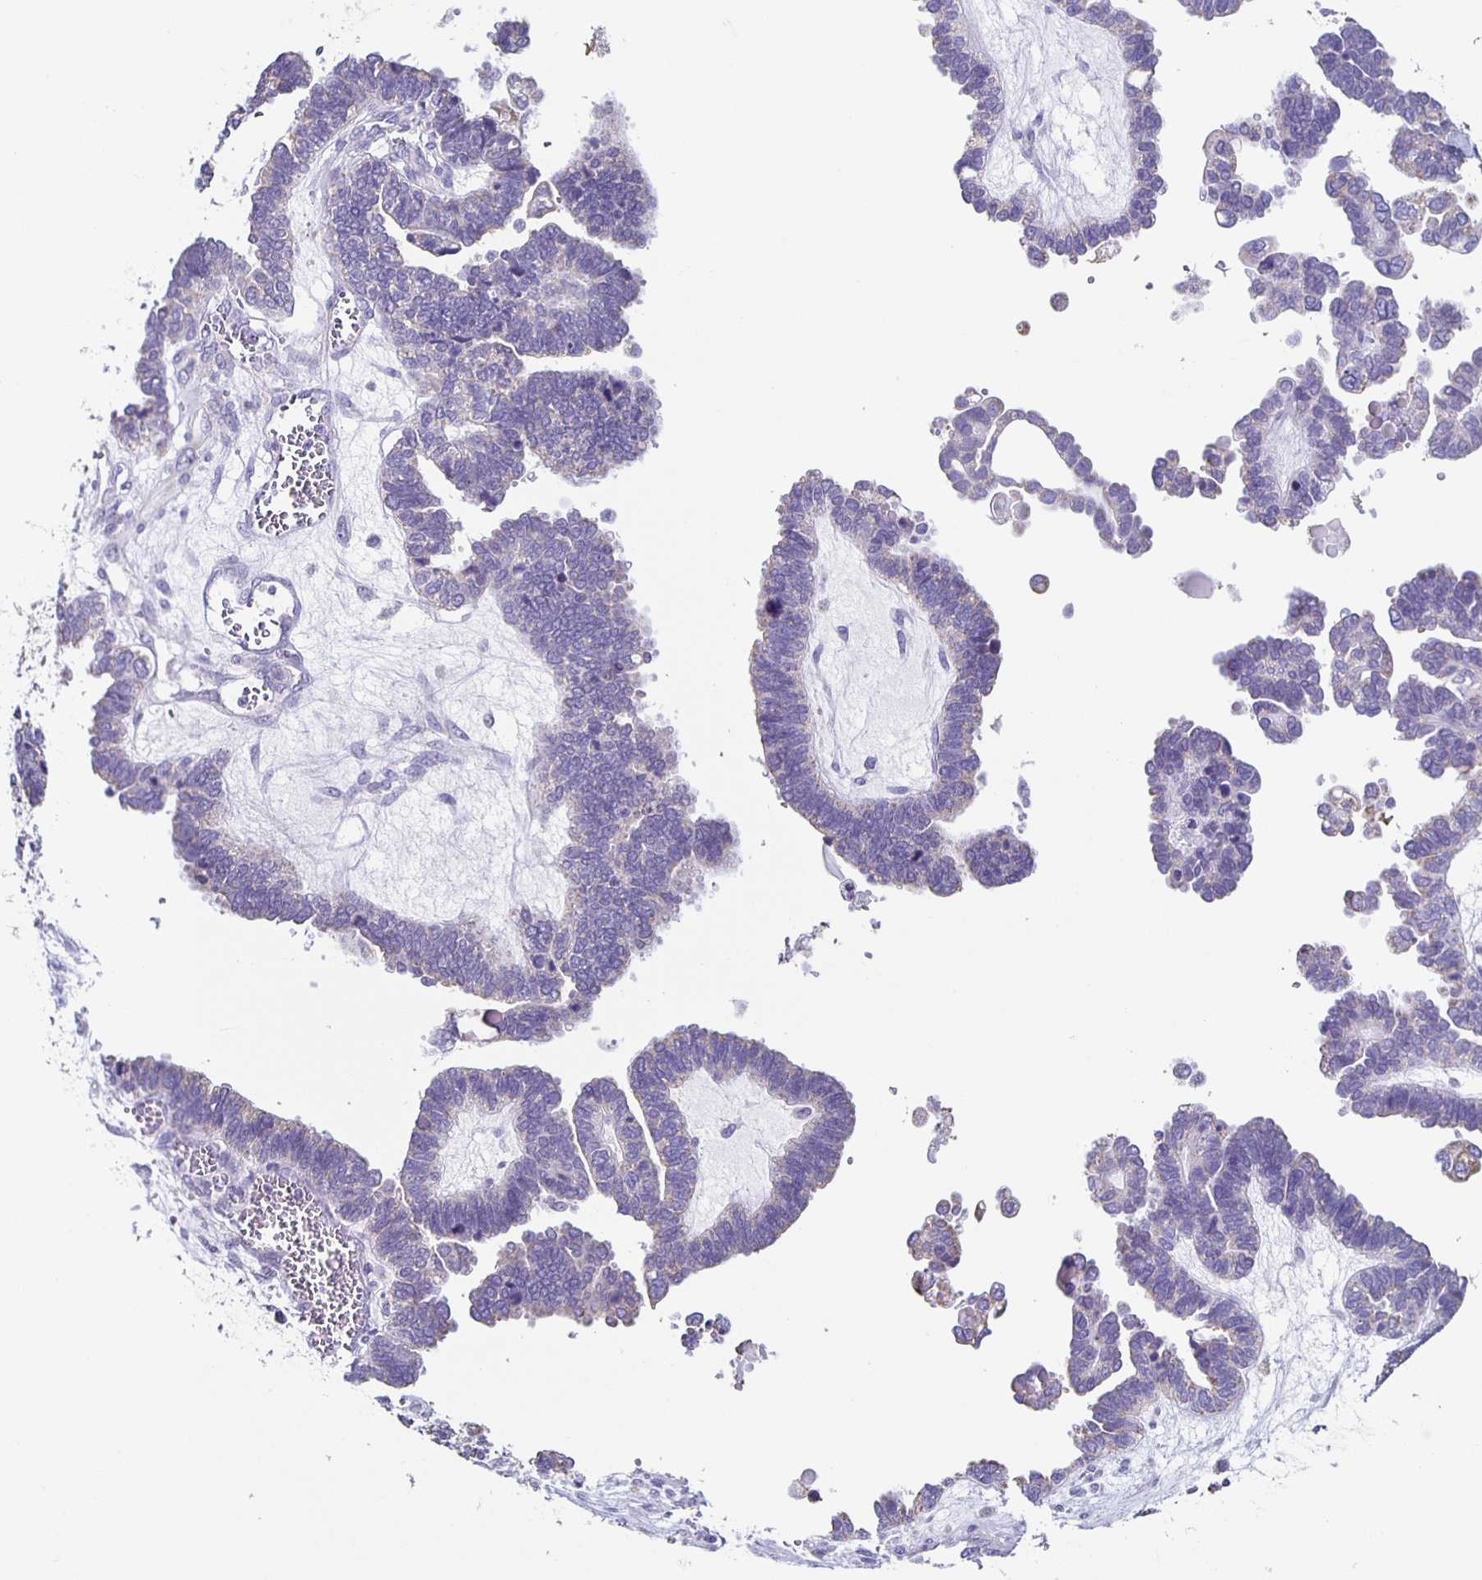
{"staining": {"intensity": "negative", "quantity": "none", "location": "none"}, "tissue": "ovarian cancer", "cell_type": "Tumor cells", "image_type": "cancer", "snomed": [{"axis": "morphology", "description": "Cystadenocarcinoma, serous, NOS"}, {"axis": "topography", "description": "Ovary"}], "caption": "Immunohistochemistry (IHC) photomicrograph of ovarian cancer stained for a protein (brown), which demonstrates no staining in tumor cells. (DAB immunohistochemistry (IHC) with hematoxylin counter stain).", "gene": "TPPP", "patient": {"sex": "female", "age": 51}}